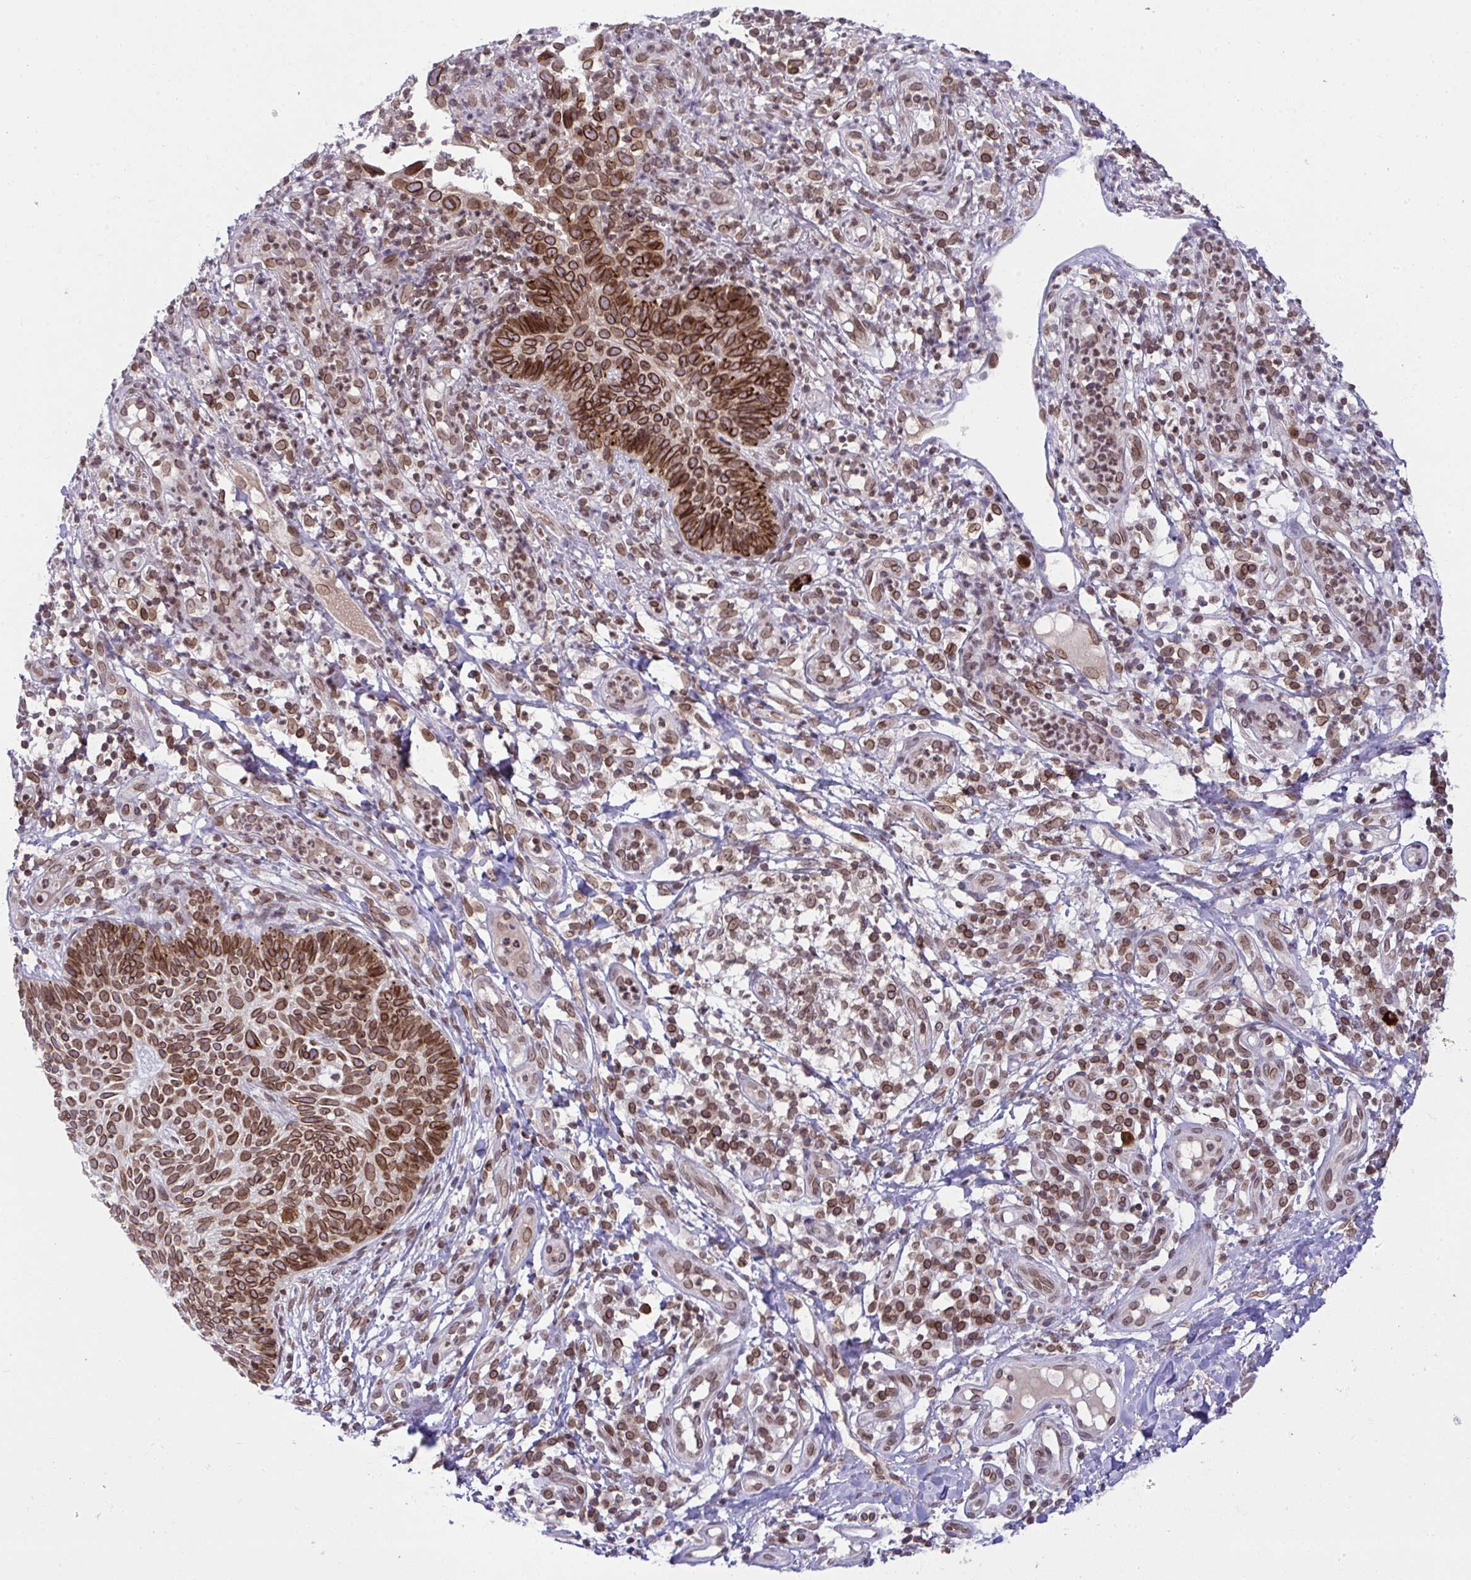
{"staining": {"intensity": "moderate", "quantity": ">75%", "location": "cytoplasmic/membranous,nuclear"}, "tissue": "skin cancer", "cell_type": "Tumor cells", "image_type": "cancer", "snomed": [{"axis": "morphology", "description": "Basal cell carcinoma"}, {"axis": "topography", "description": "Skin"}, {"axis": "topography", "description": "Skin of leg"}], "caption": "Brown immunohistochemical staining in skin cancer demonstrates moderate cytoplasmic/membranous and nuclear expression in about >75% of tumor cells. The staining was performed using DAB to visualize the protein expression in brown, while the nuclei were stained in blue with hematoxylin (Magnification: 20x).", "gene": "RANBP2", "patient": {"sex": "female", "age": 87}}